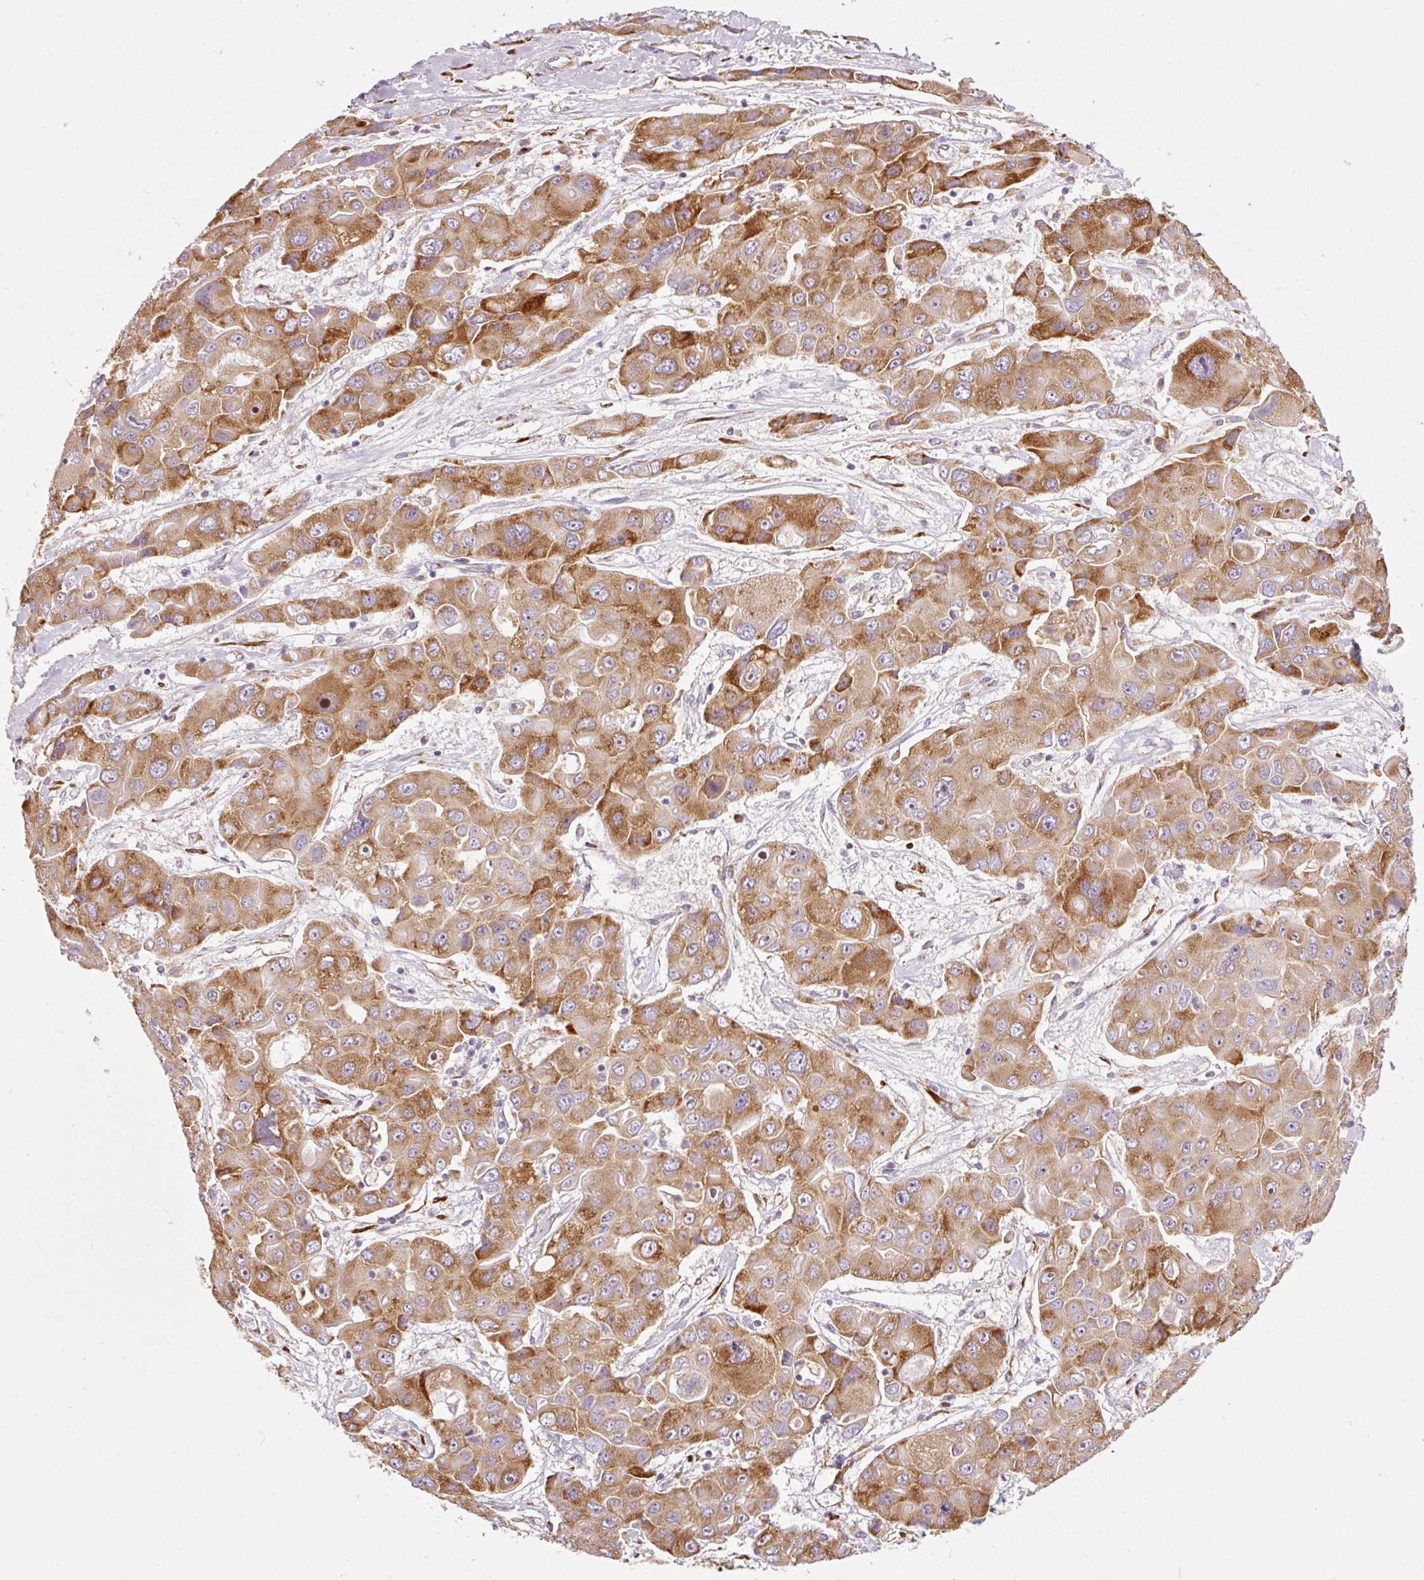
{"staining": {"intensity": "moderate", "quantity": ">75%", "location": "cytoplasmic/membranous"}, "tissue": "liver cancer", "cell_type": "Tumor cells", "image_type": "cancer", "snomed": [{"axis": "morphology", "description": "Cholangiocarcinoma"}, {"axis": "topography", "description": "Liver"}], "caption": "The photomicrograph exhibits staining of liver cancer (cholangiocarcinoma), revealing moderate cytoplasmic/membranous protein positivity (brown color) within tumor cells. (Brightfield microscopy of DAB IHC at high magnification).", "gene": "RPL10A", "patient": {"sex": "male", "age": 67}}